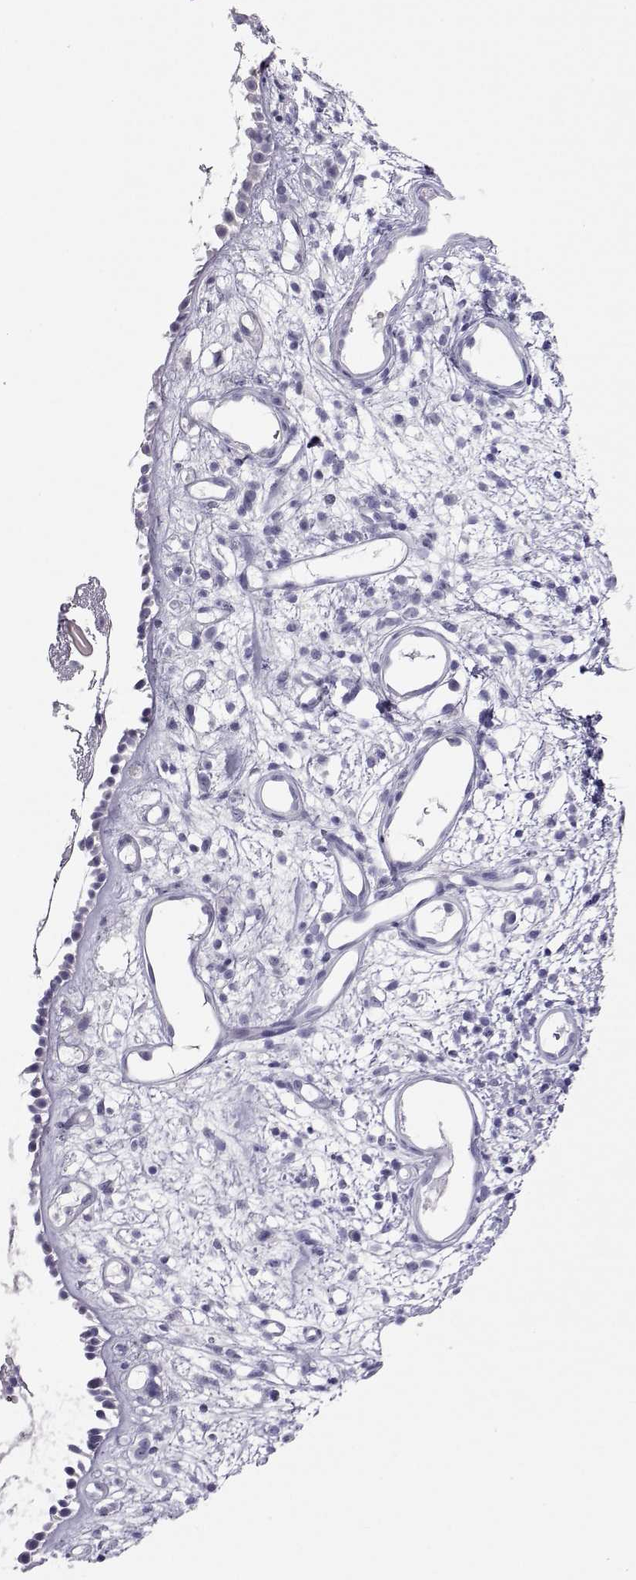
{"staining": {"intensity": "negative", "quantity": "none", "location": "none"}, "tissue": "nasopharynx", "cell_type": "Respiratory epithelial cells", "image_type": "normal", "snomed": [{"axis": "morphology", "description": "Normal tissue, NOS"}, {"axis": "morphology", "description": "Inflammation, NOS"}, {"axis": "topography", "description": "Nasopharynx"}], "caption": "High power microscopy photomicrograph of an immunohistochemistry histopathology image of unremarkable nasopharynx, revealing no significant expression in respiratory epithelial cells.", "gene": "PLIN4", "patient": {"sex": "male", "age": 54}}